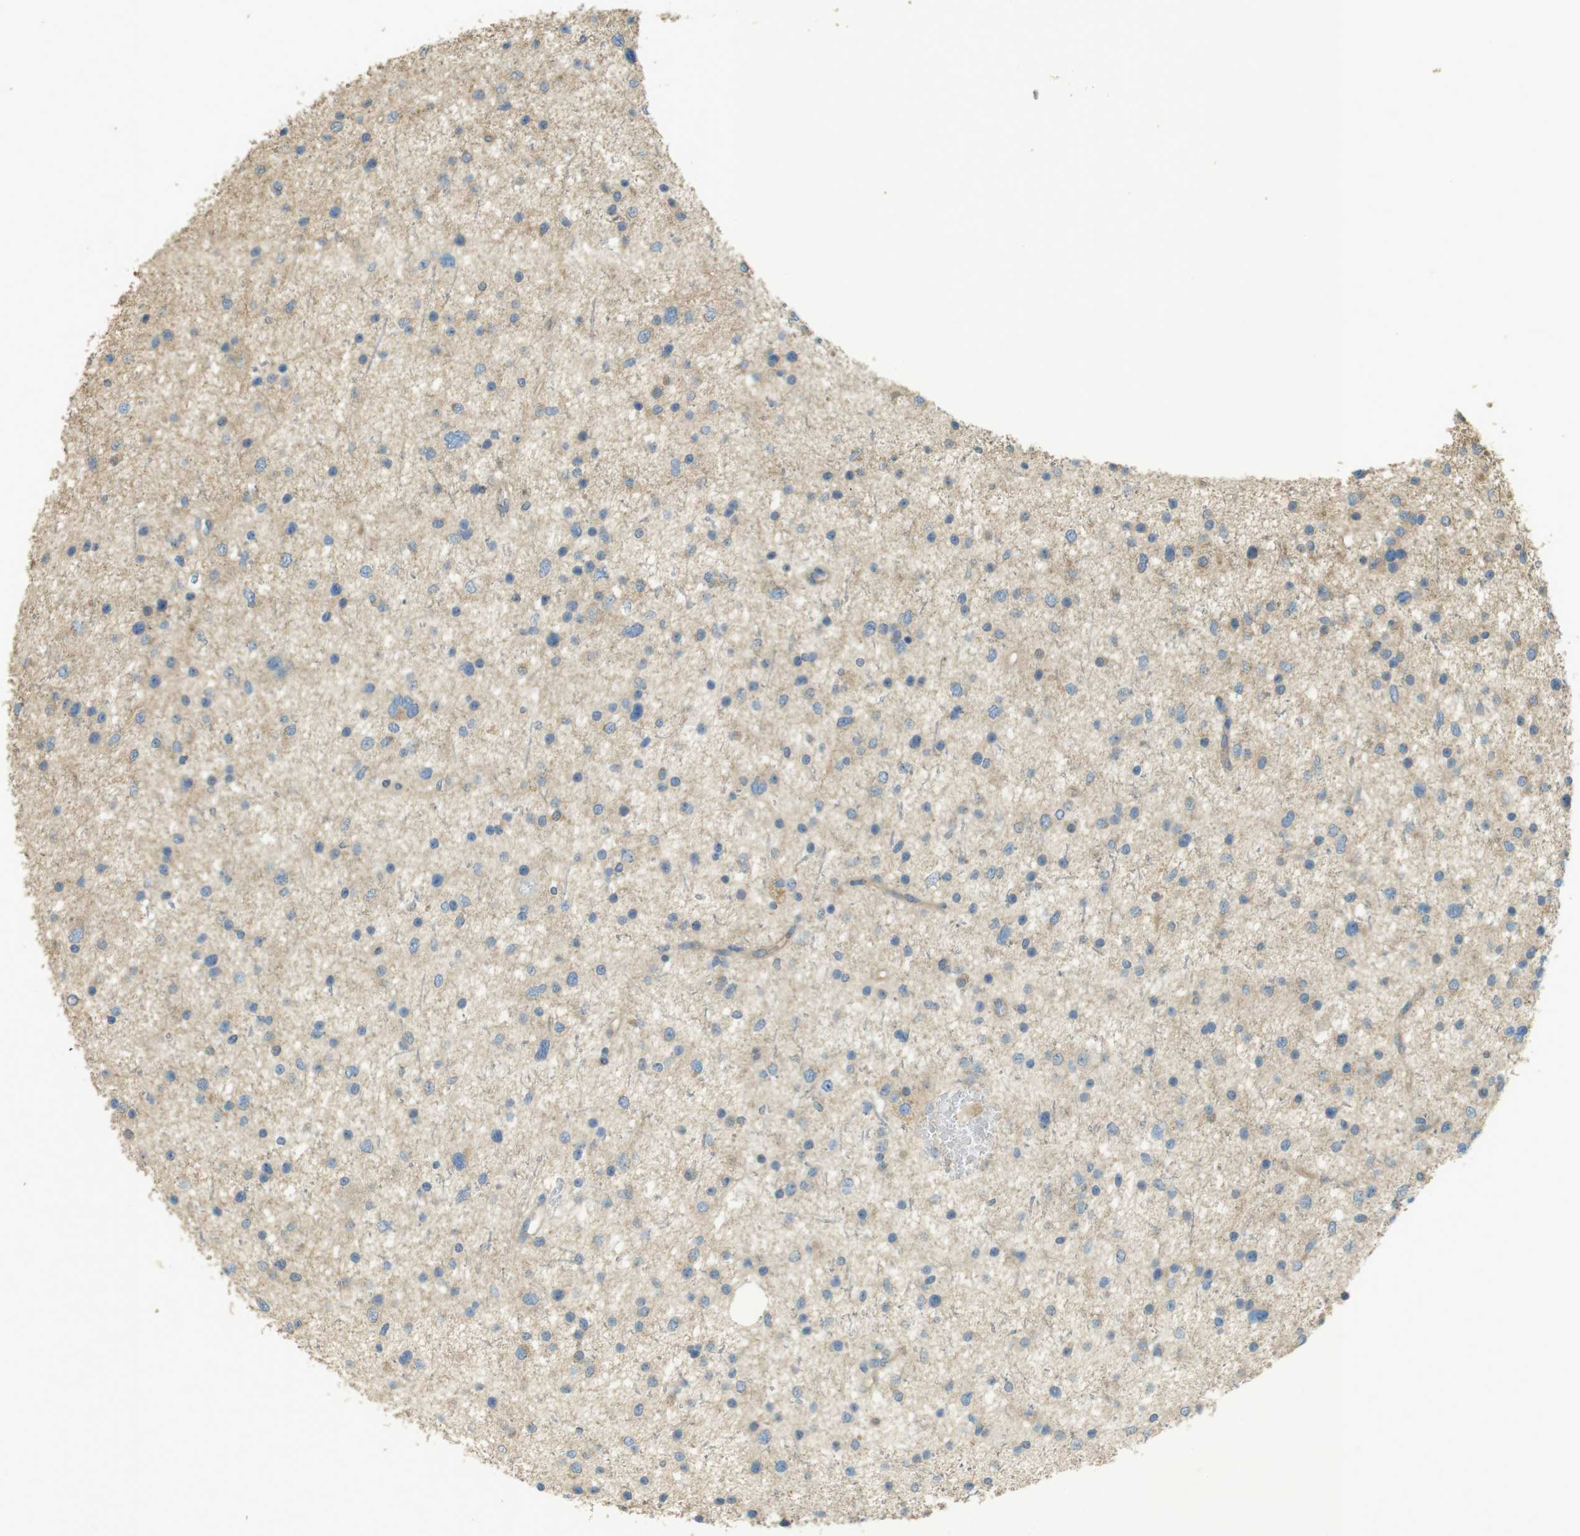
{"staining": {"intensity": "weak", "quantity": "25%-75%", "location": "cytoplasmic/membranous"}, "tissue": "glioma", "cell_type": "Tumor cells", "image_type": "cancer", "snomed": [{"axis": "morphology", "description": "Glioma, malignant, Low grade"}, {"axis": "topography", "description": "Brain"}], "caption": "High-power microscopy captured an immunohistochemistry image of glioma, revealing weak cytoplasmic/membranous staining in about 25%-75% of tumor cells.", "gene": "ZDHHC20", "patient": {"sex": "female", "age": 37}}